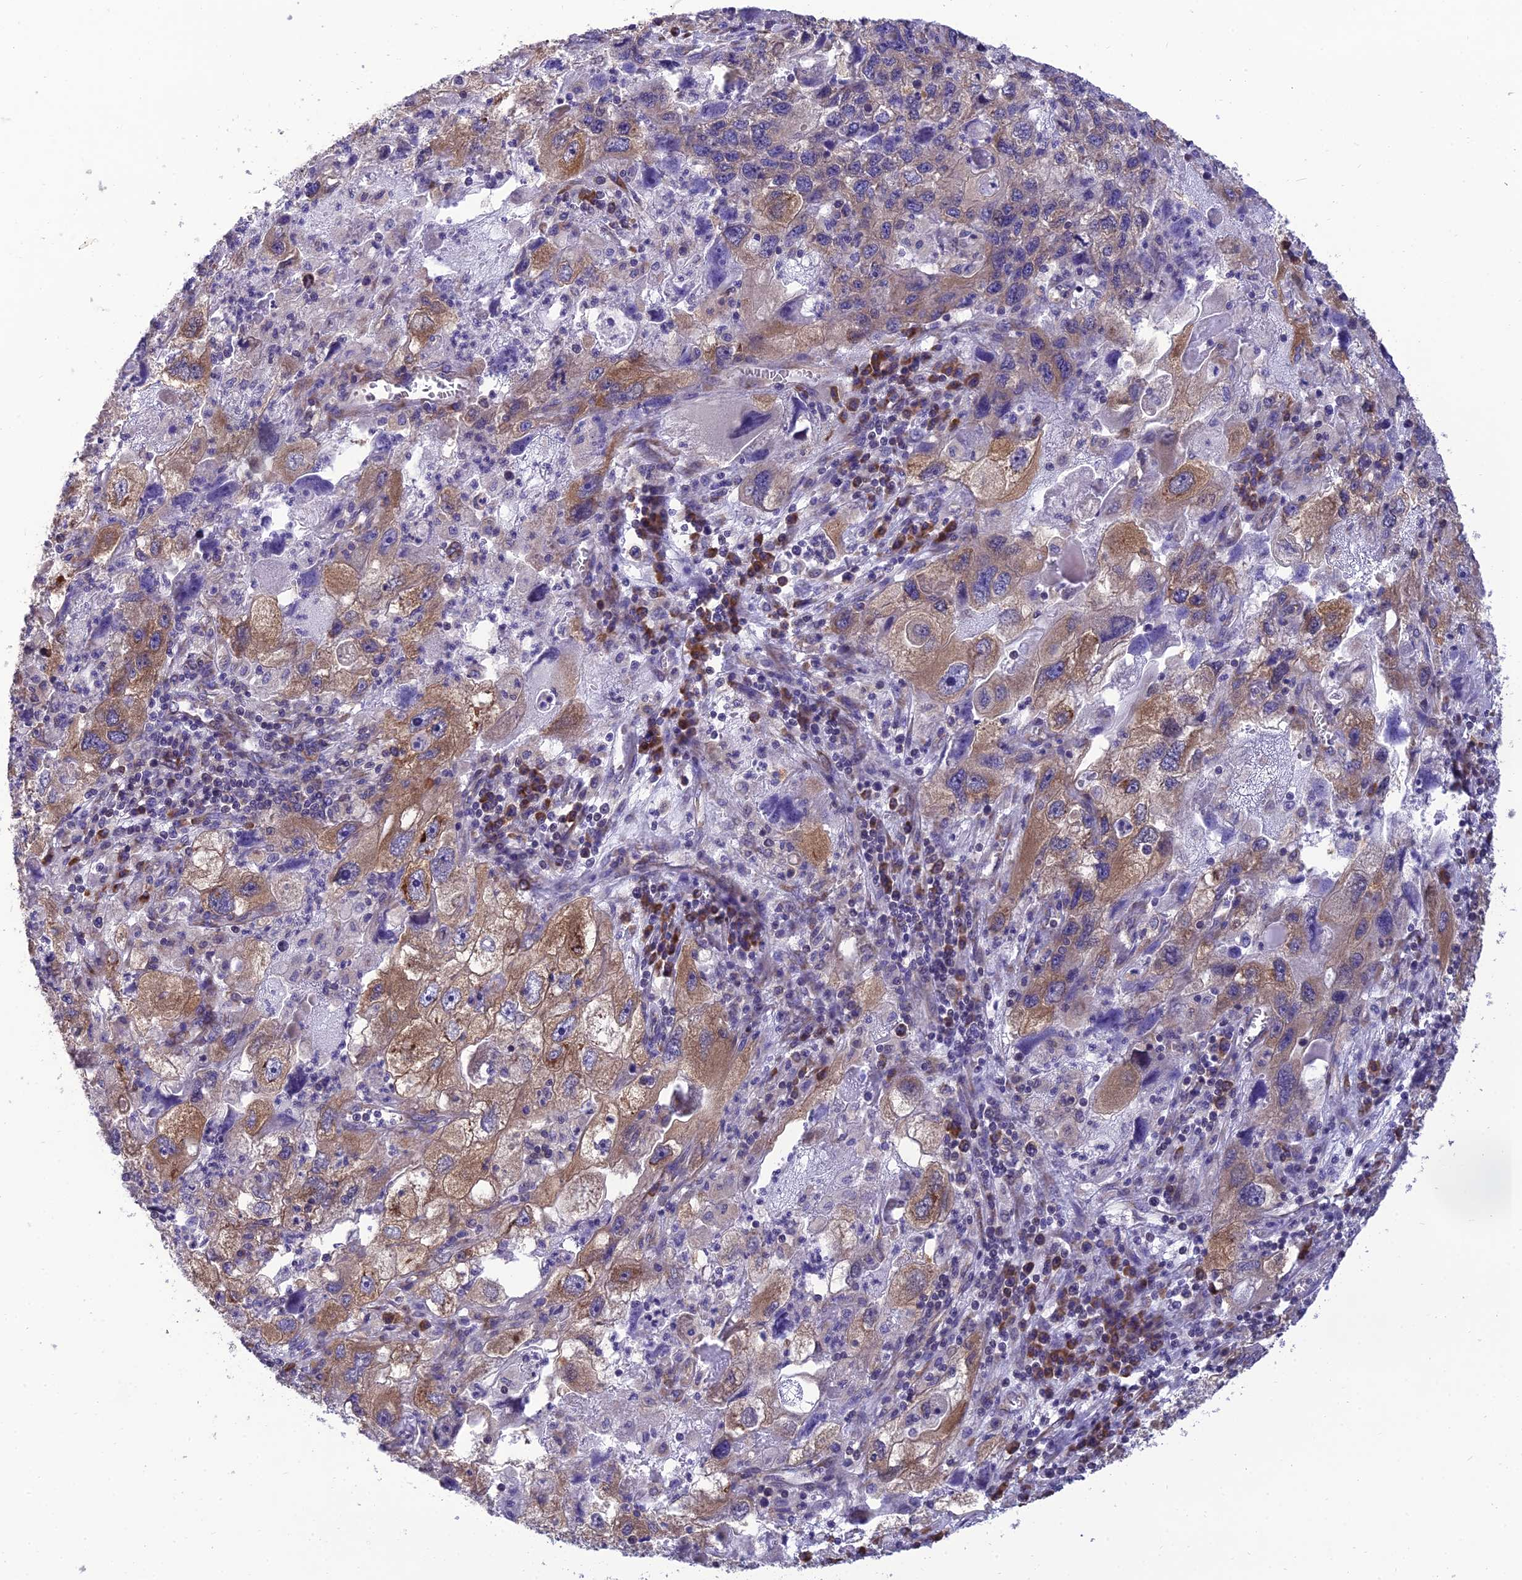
{"staining": {"intensity": "moderate", "quantity": ">75%", "location": "cytoplasmic/membranous"}, "tissue": "endometrial cancer", "cell_type": "Tumor cells", "image_type": "cancer", "snomed": [{"axis": "morphology", "description": "Adenocarcinoma, NOS"}, {"axis": "topography", "description": "Endometrium"}], "caption": "There is medium levels of moderate cytoplasmic/membranous staining in tumor cells of adenocarcinoma (endometrial), as demonstrated by immunohistochemical staining (brown color).", "gene": "CLCN7", "patient": {"sex": "female", "age": 49}}